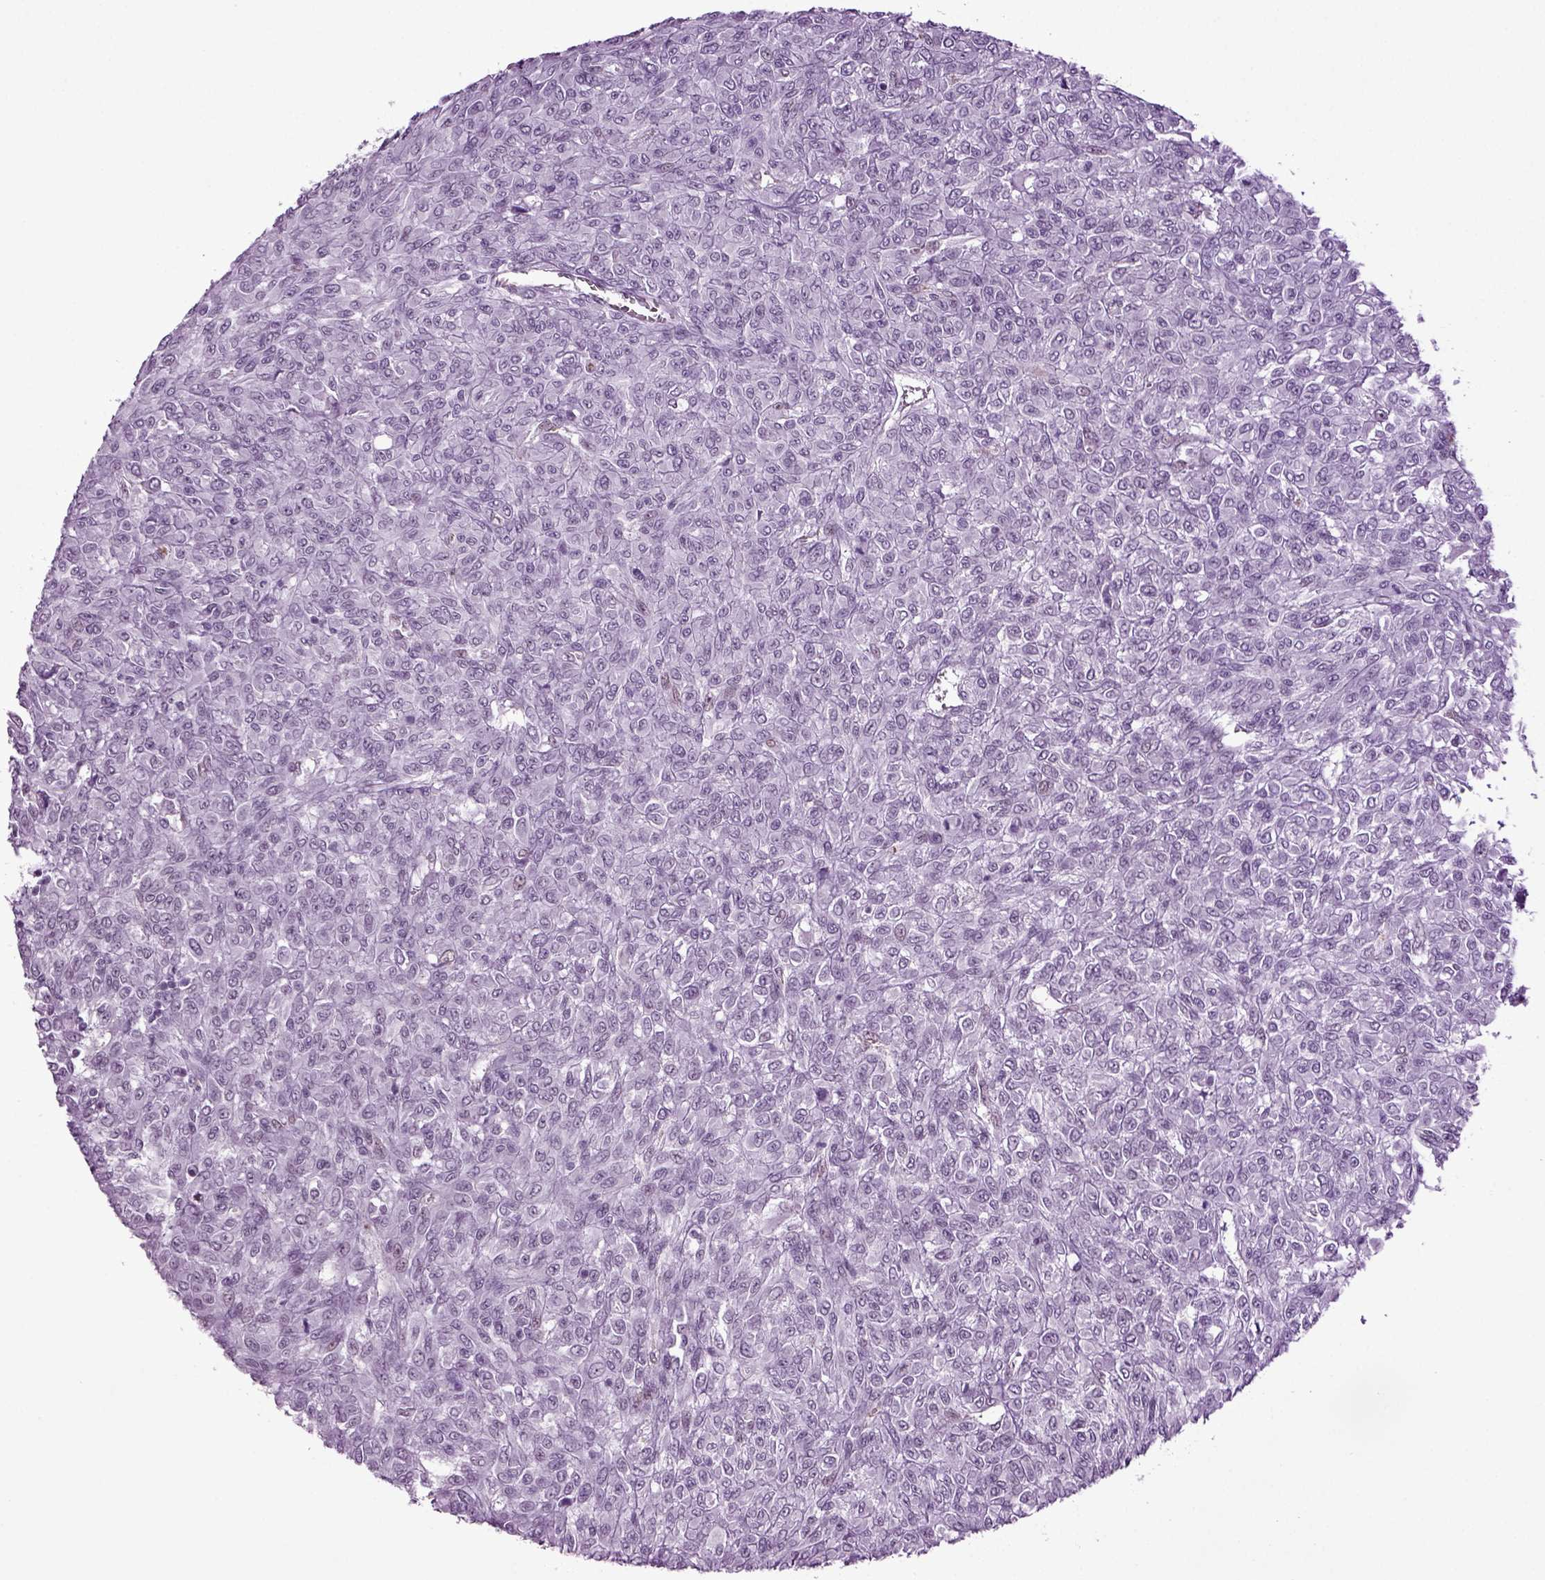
{"staining": {"intensity": "negative", "quantity": "none", "location": "none"}, "tissue": "renal cancer", "cell_type": "Tumor cells", "image_type": "cancer", "snomed": [{"axis": "morphology", "description": "Adenocarcinoma, NOS"}, {"axis": "topography", "description": "Kidney"}], "caption": "Human renal cancer stained for a protein using IHC shows no positivity in tumor cells.", "gene": "RFX3", "patient": {"sex": "male", "age": 58}}